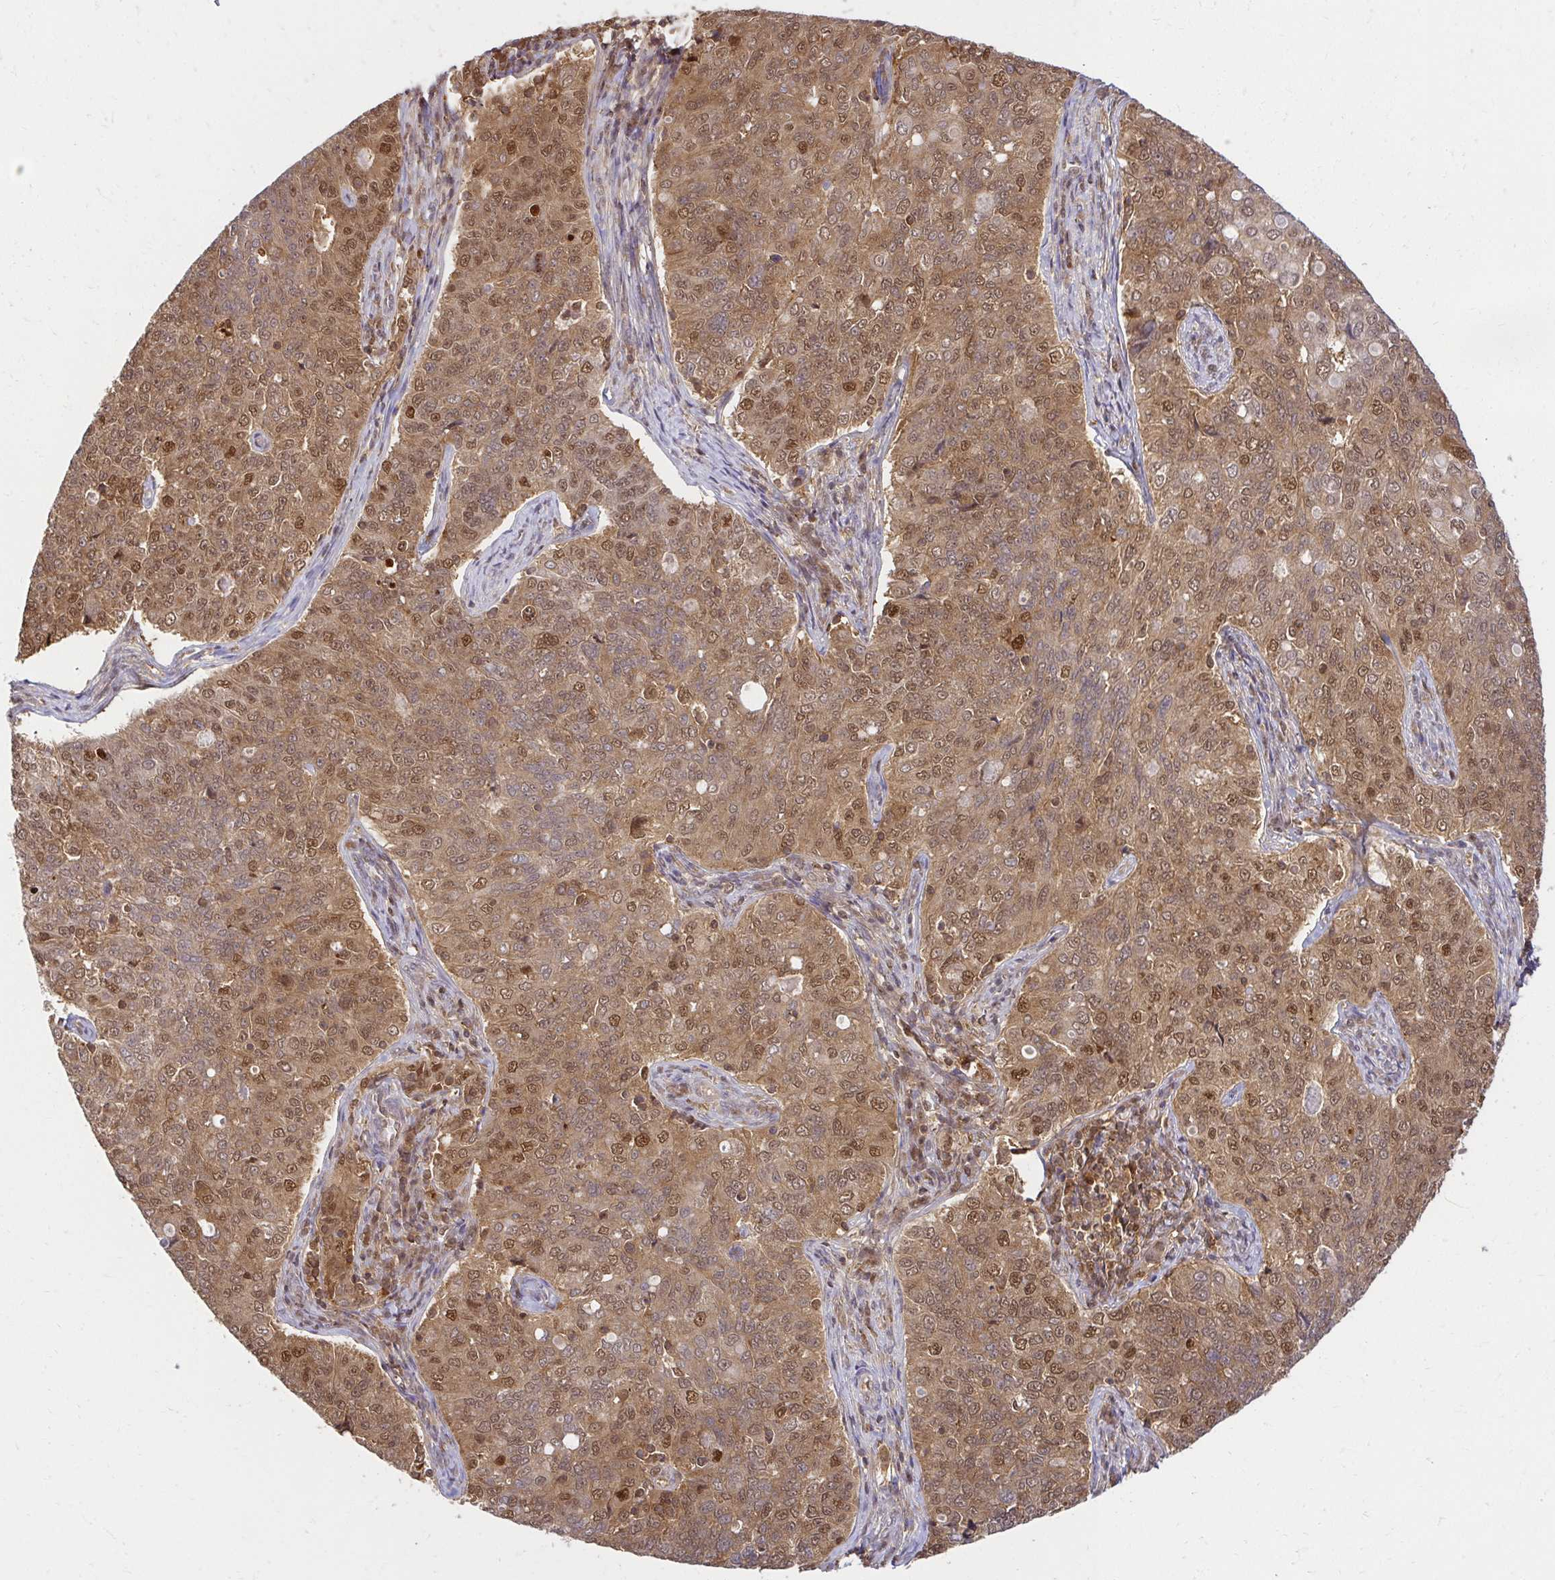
{"staining": {"intensity": "moderate", "quantity": ">75%", "location": "cytoplasmic/membranous,nuclear"}, "tissue": "endometrial cancer", "cell_type": "Tumor cells", "image_type": "cancer", "snomed": [{"axis": "morphology", "description": "Adenocarcinoma, NOS"}, {"axis": "topography", "description": "Endometrium"}], "caption": "Approximately >75% of tumor cells in human adenocarcinoma (endometrial) demonstrate moderate cytoplasmic/membranous and nuclear protein expression as visualized by brown immunohistochemical staining.", "gene": "PSMA4", "patient": {"sex": "female", "age": 43}}